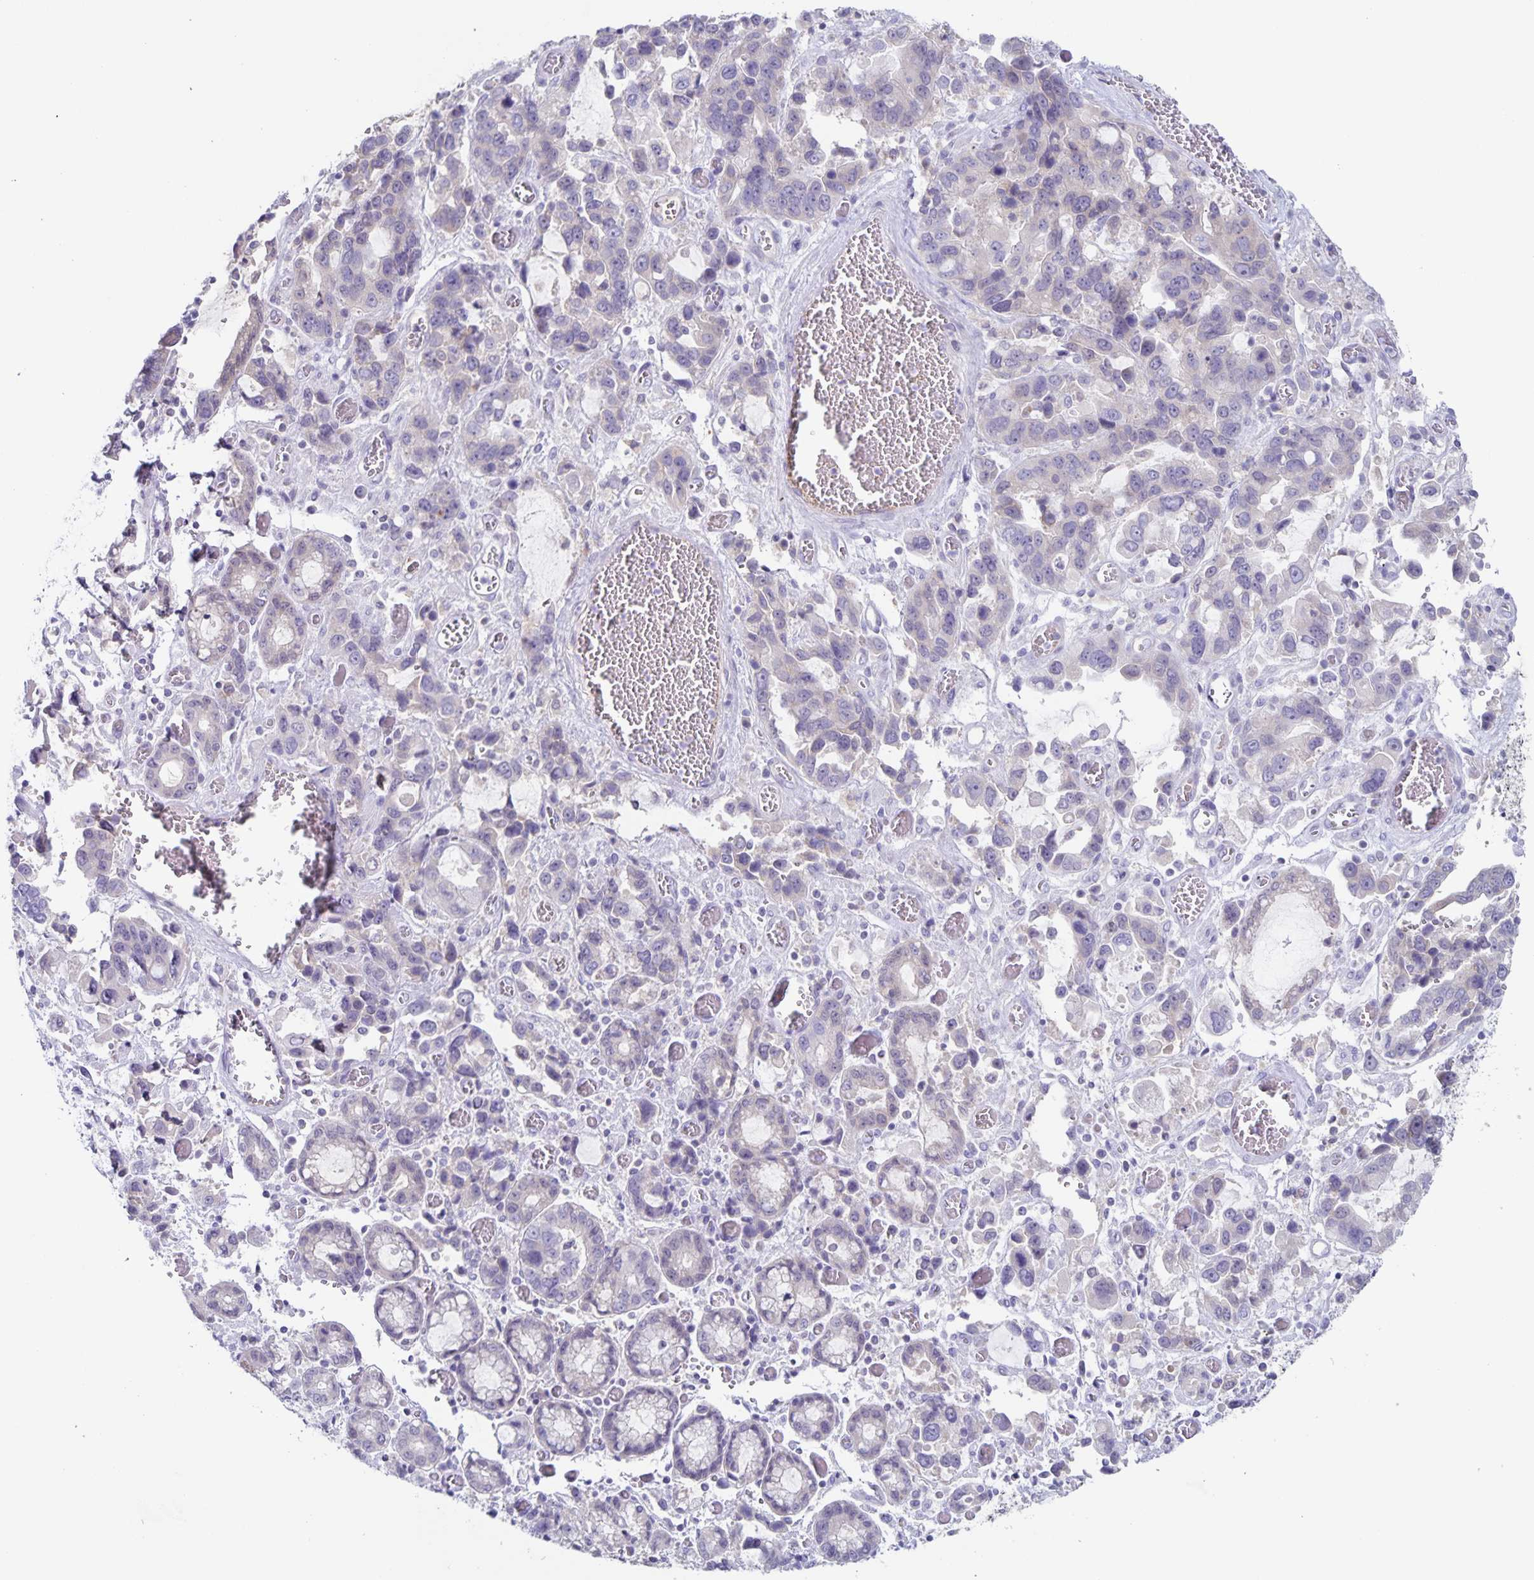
{"staining": {"intensity": "negative", "quantity": "none", "location": "none"}, "tissue": "stomach cancer", "cell_type": "Tumor cells", "image_type": "cancer", "snomed": [{"axis": "morphology", "description": "Adenocarcinoma, NOS"}, {"axis": "topography", "description": "Stomach, upper"}], "caption": "An IHC photomicrograph of stomach cancer is shown. There is no staining in tumor cells of stomach cancer.", "gene": "RPL36A", "patient": {"sex": "female", "age": 81}}